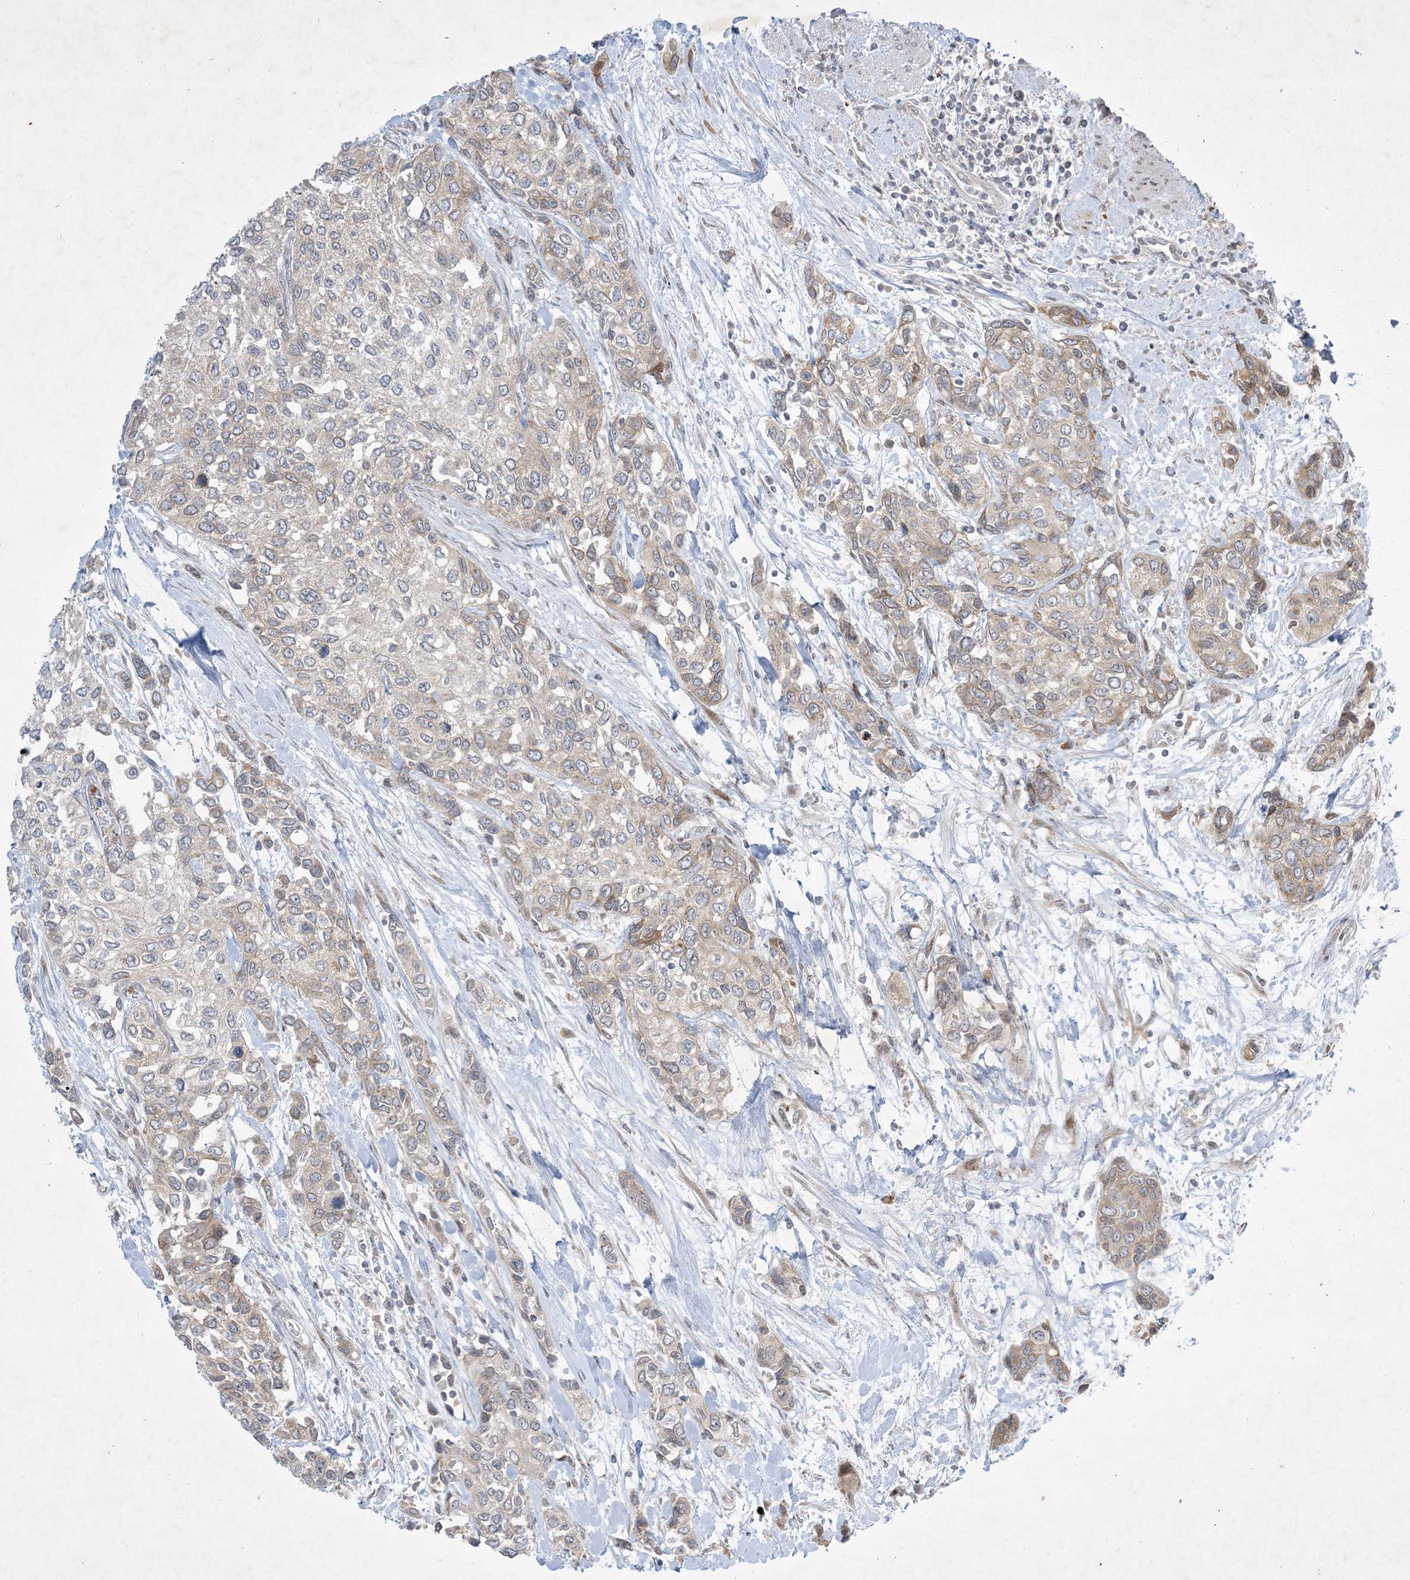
{"staining": {"intensity": "weak", "quantity": "25%-75%", "location": "cytoplasmic/membranous"}, "tissue": "urothelial cancer", "cell_type": "Tumor cells", "image_type": "cancer", "snomed": [{"axis": "morphology", "description": "Normal tissue, NOS"}, {"axis": "morphology", "description": "Urothelial carcinoma, High grade"}, {"axis": "topography", "description": "Vascular tissue"}, {"axis": "topography", "description": "Urinary bladder"}], "caption": "Immunohistochemical staining of human urothelial carcinoma (high-grade) shows low levels of weak cytoplasmic/membranous positivity in about 25%-75% of tumor cells.", "gene": "SOGA3", "patient": {"sex": "female", "age": 56}}